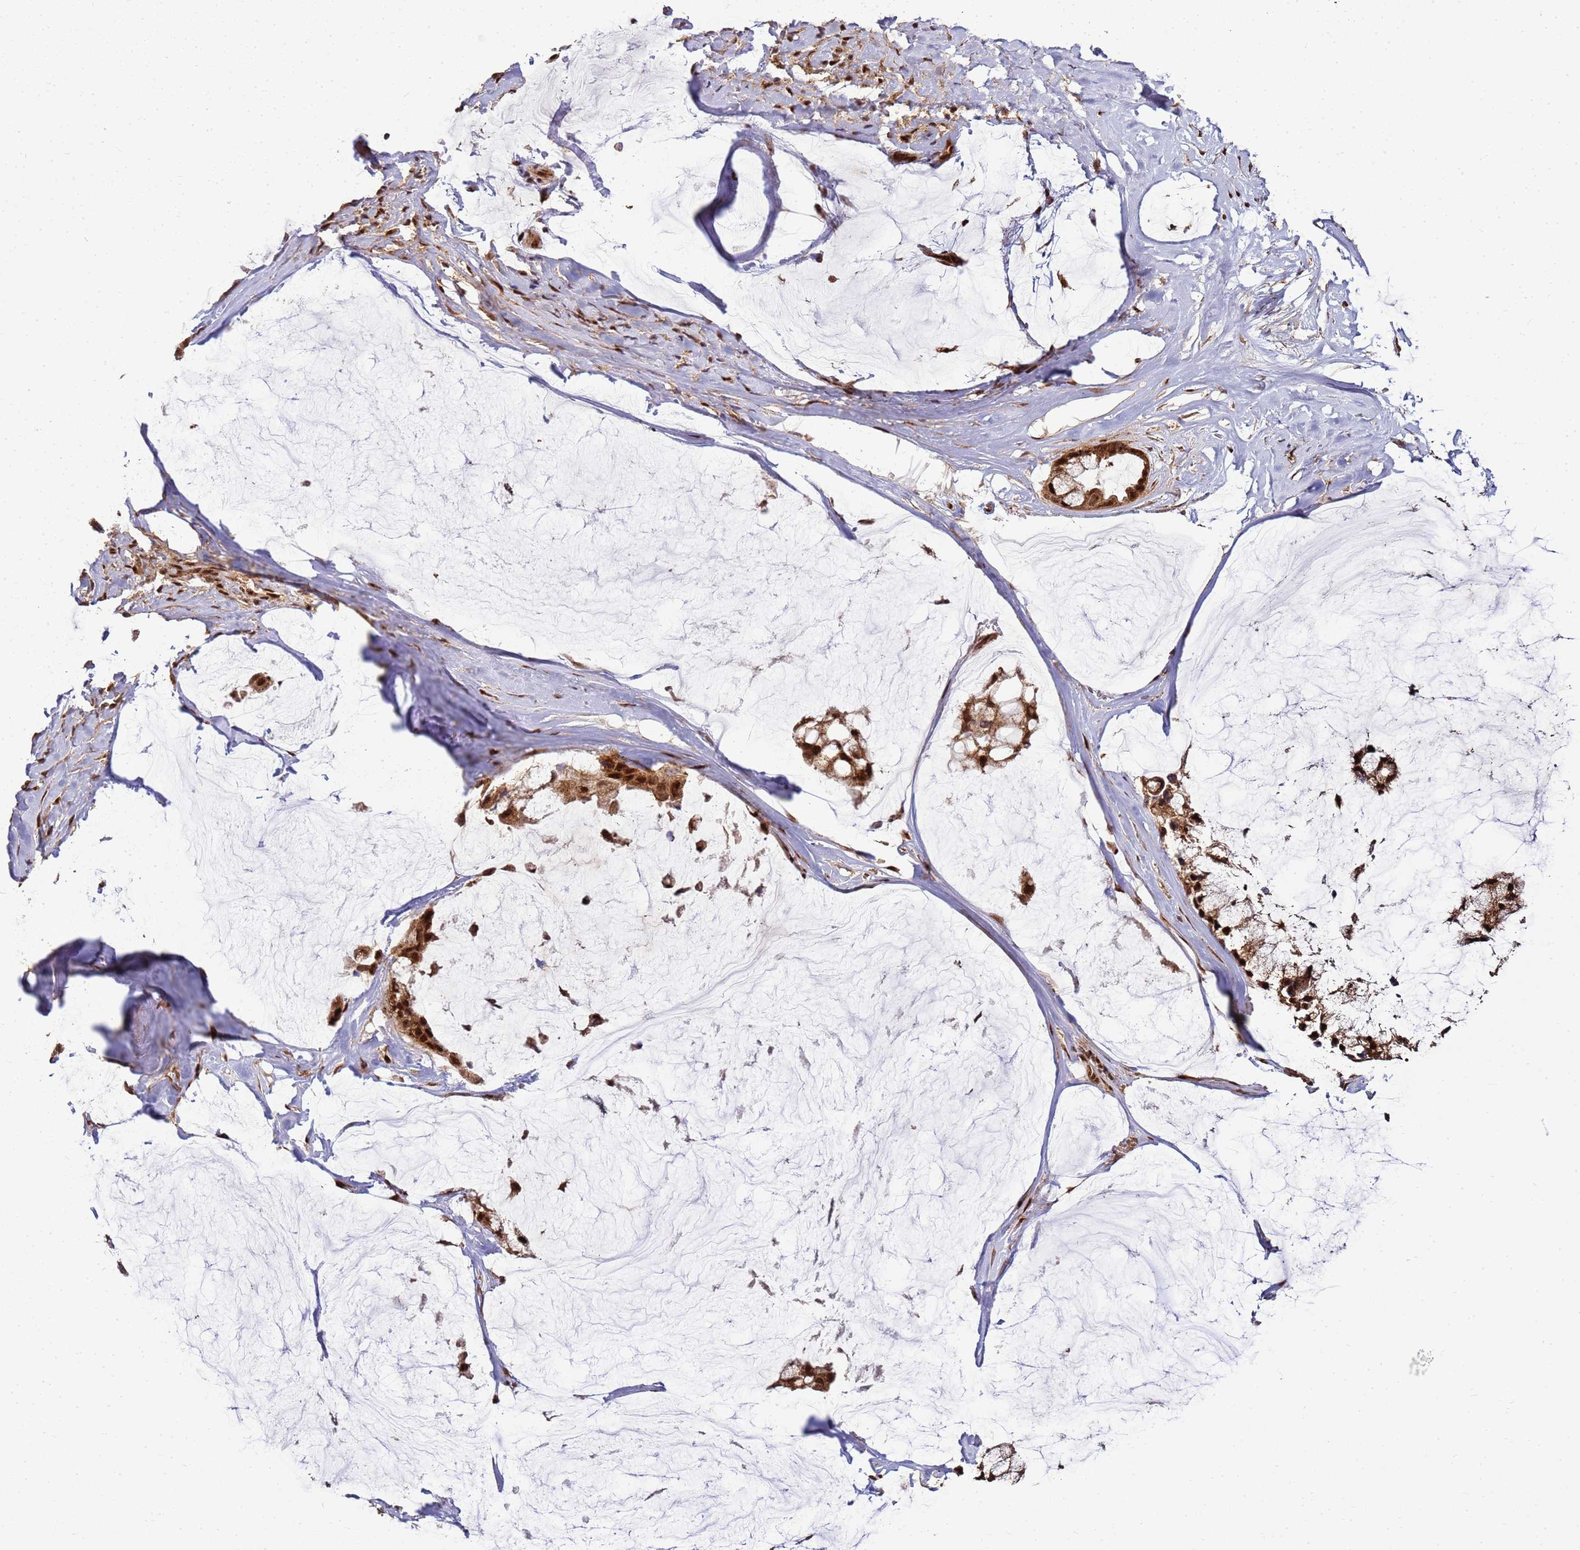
{"staining": {"intensity": "strong", "quantity": ">75%", "location": "cytoplasmic/membranous,nuclear"}, "tissue": "ovarian cancer", "cell_type": "Tumor cells", "image_type": "cancer", "snomed": [{"axis": "morphology", "description": "Cystadenocarcinoma, mucinous, NOS"}, {"axis": "topography", "description": "Ovary"}], "caption": "Protein staining of mucinous cystadenocarcinoma (ovarian) tissue reveals strong cytoplasmic/membranous and nuclear staining in approximately >75% of tumor cells. Nuclei are stained in blue.", "gene": "PEX14", "patient": {"sex": "female", "age": 39}}